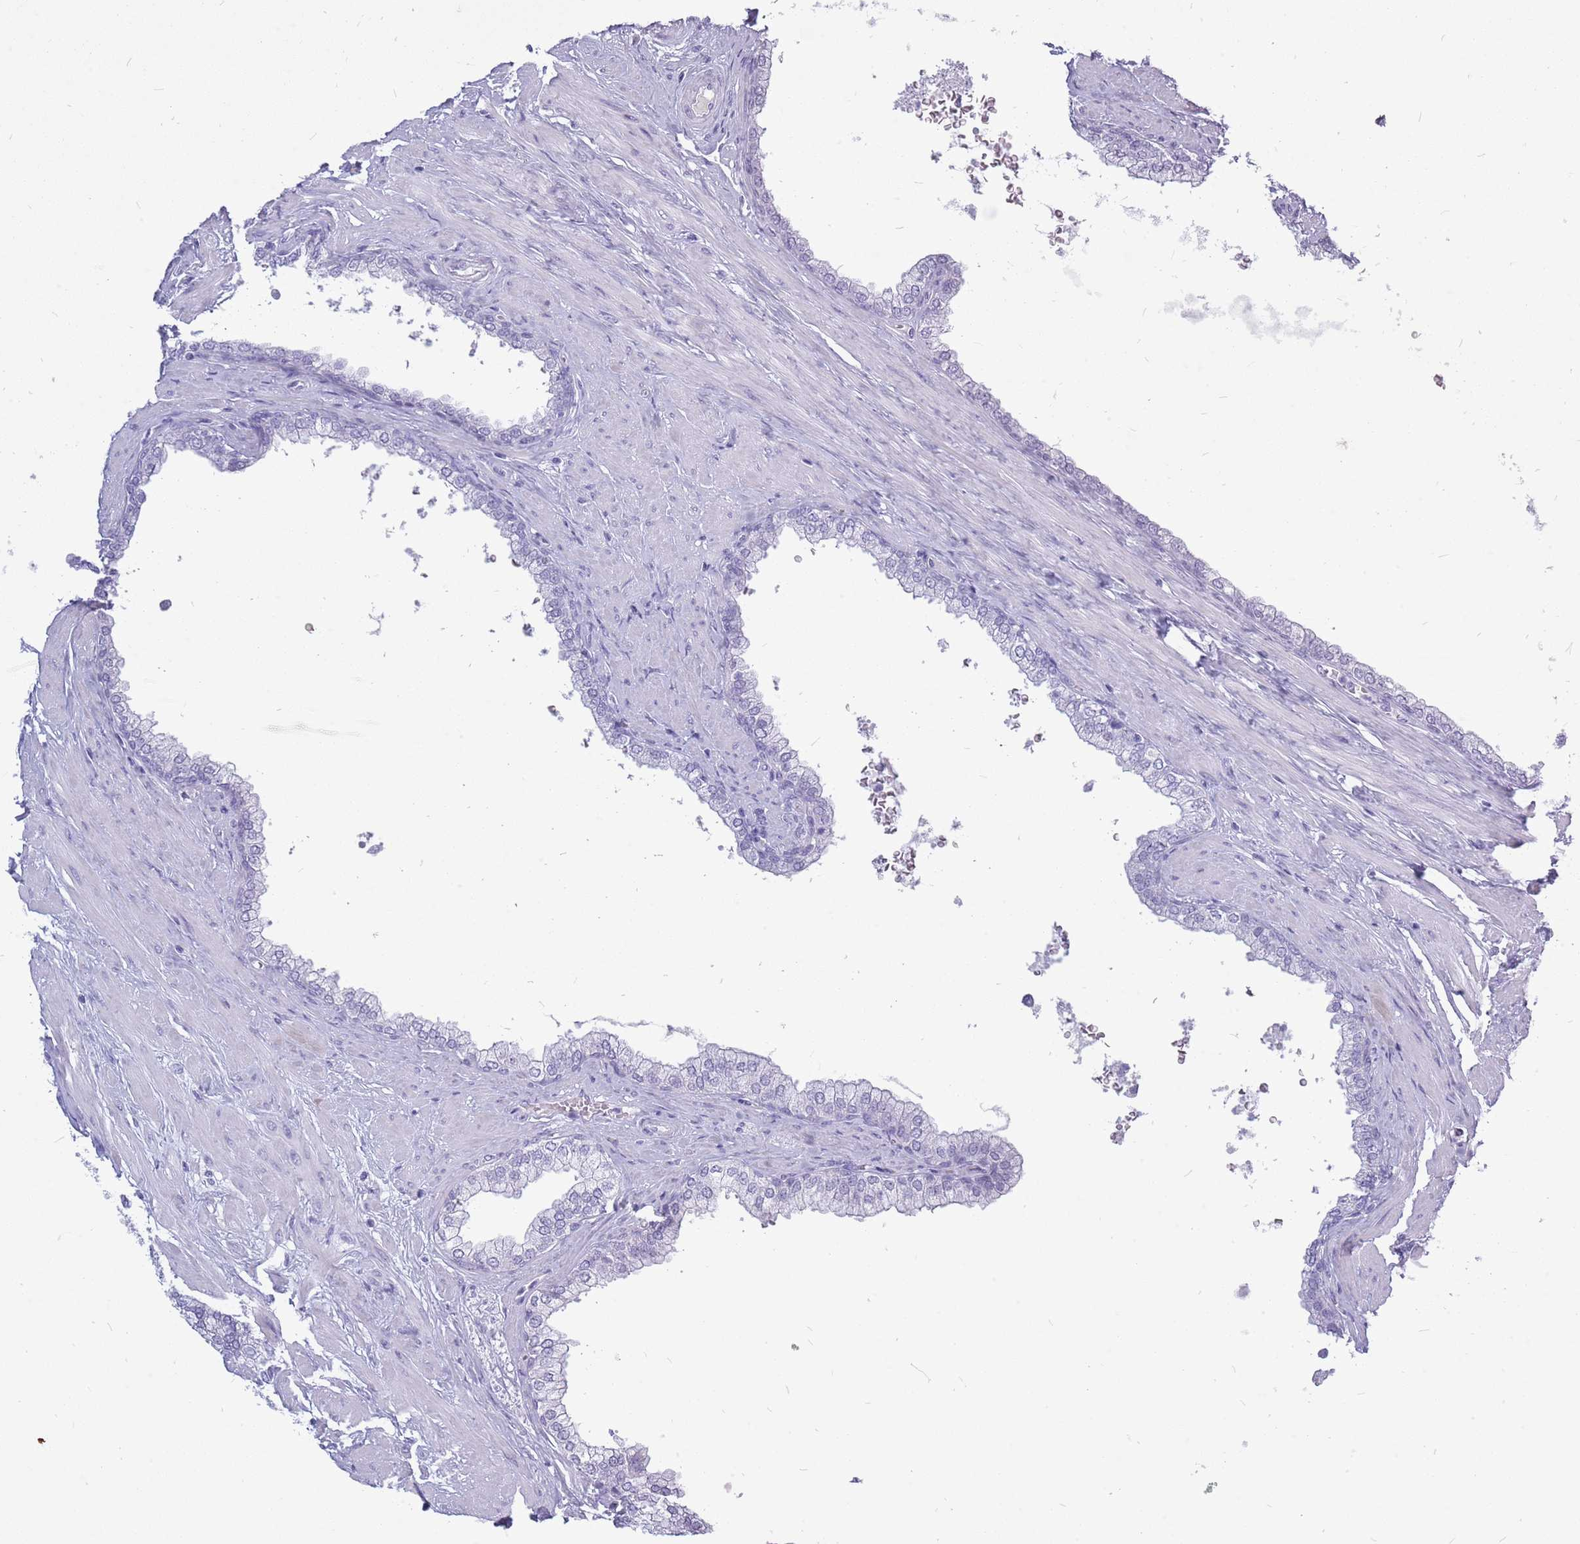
{"staining": {"intensity": "negative", "quantity": "none", "location": "none"}, "tissue": "prostate", "cell_type": "Glandular cells", "image_type": "normal", "snomed": [{"axis": "morphology", "description": "Normal tissue, NOS"}, {"axis": "morphology", "description": "Urothelial carcinoma, Low grade"}, {"axis": "topography", "description": "Urinary bladder"}, {"axis": "topography", "description": "Prostate"}], "caption": "Immunohistochemistry (IHC) image of benign prostate: prostate stained with DAB displays no significant protein staining in glandular cells. (DAB (3,3'-diaminobenzidine) IHC visualized using brightfield microscopy, high magnification).", "gene": "ZNF425", "patient": {"sex": "male", "age": 60}}